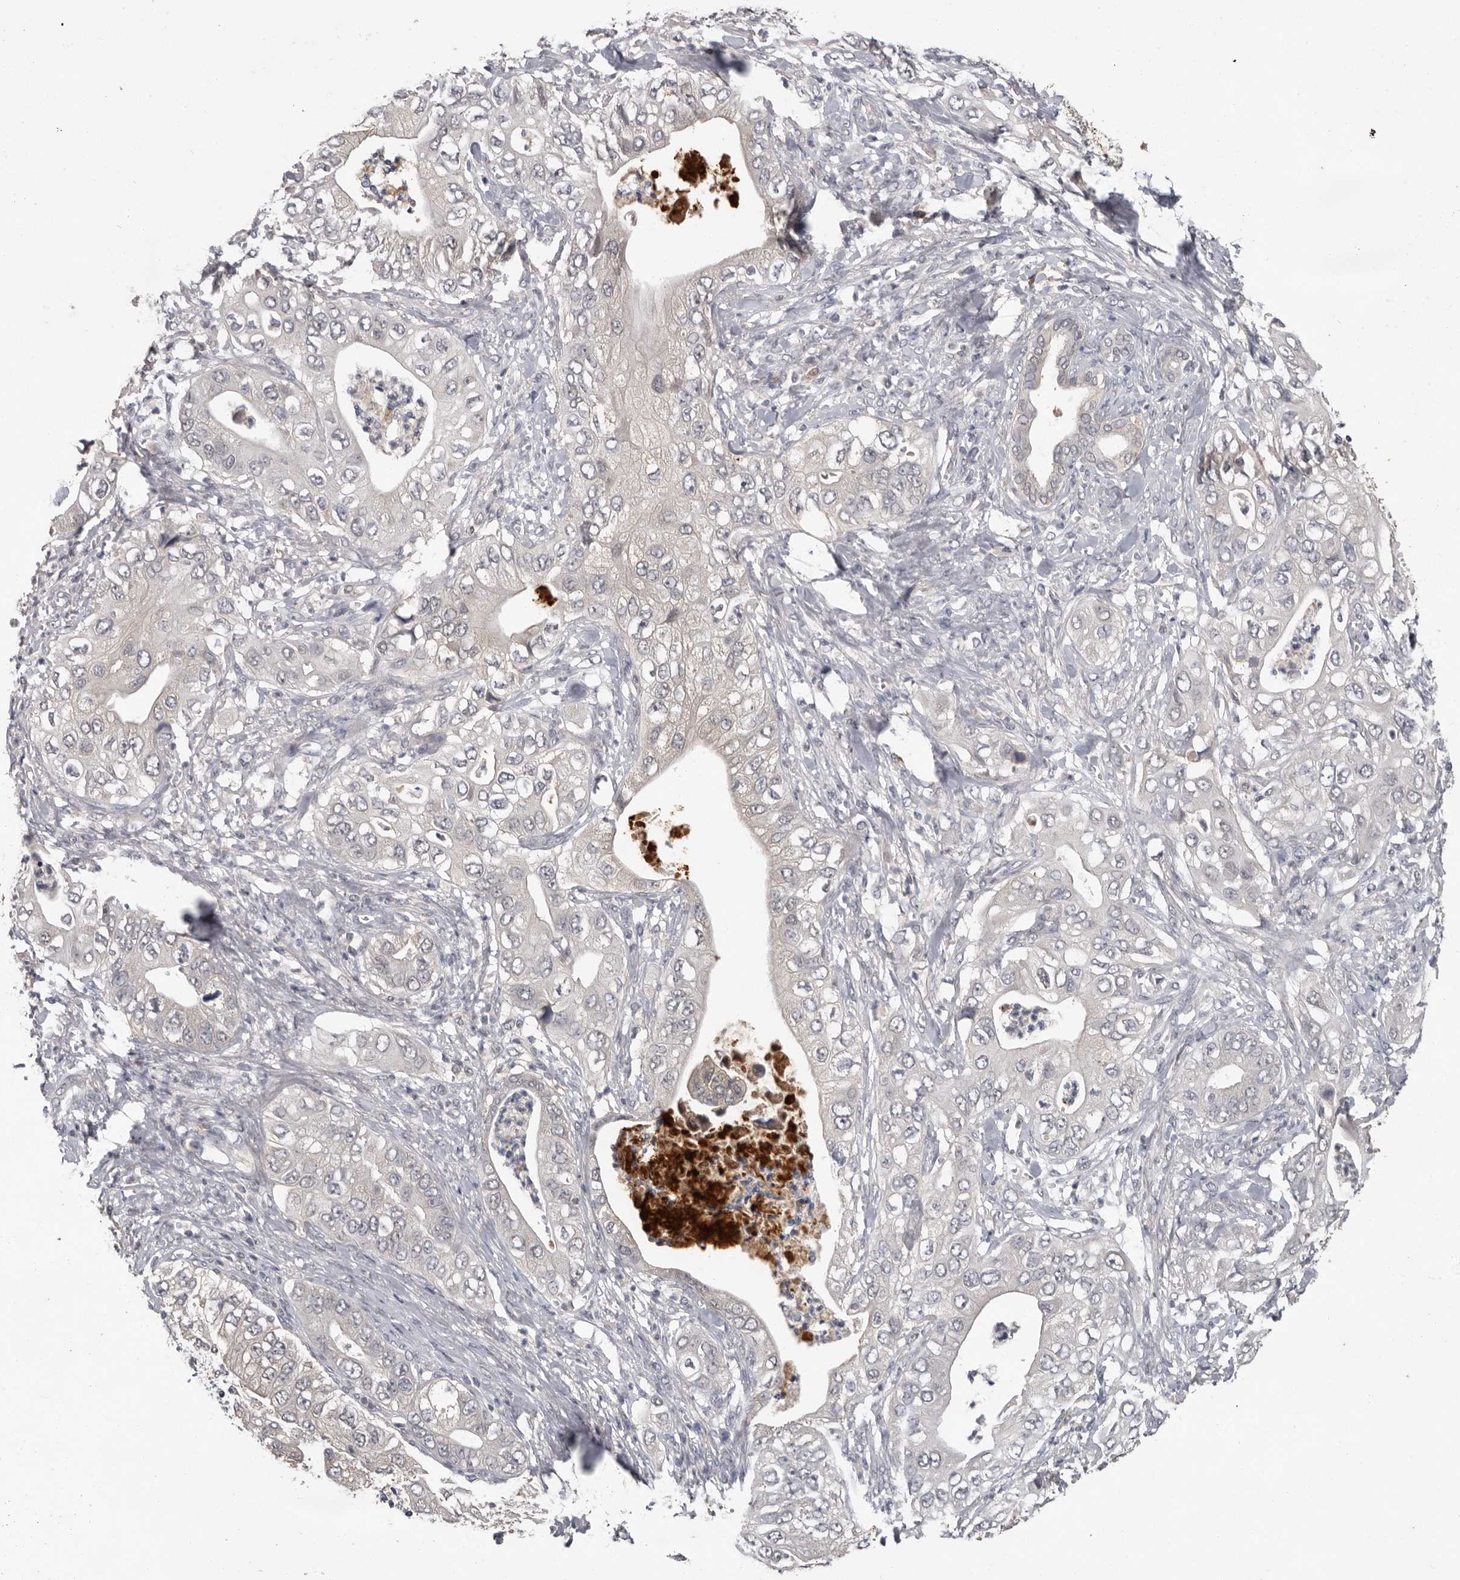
{"staining": {"intensity": "negative", "quantity": "none", "location": "none"}, "tissue": "pancreatic cancer", "cell_type": "Tumor cells", "image_type": "cancer", "snomed": [{"axis": "morphology", "description": "Adenocarcinoma, NOS"}, {"axis": "topography", "description": "Pancreas"}], "caption": "This is a micrograph of IHC staining of adenocarcinoma (pancreatic), which shows no expression in tumor cells.", "gene": "MTF1", "patient": {"sex": "female", "age": 78}}